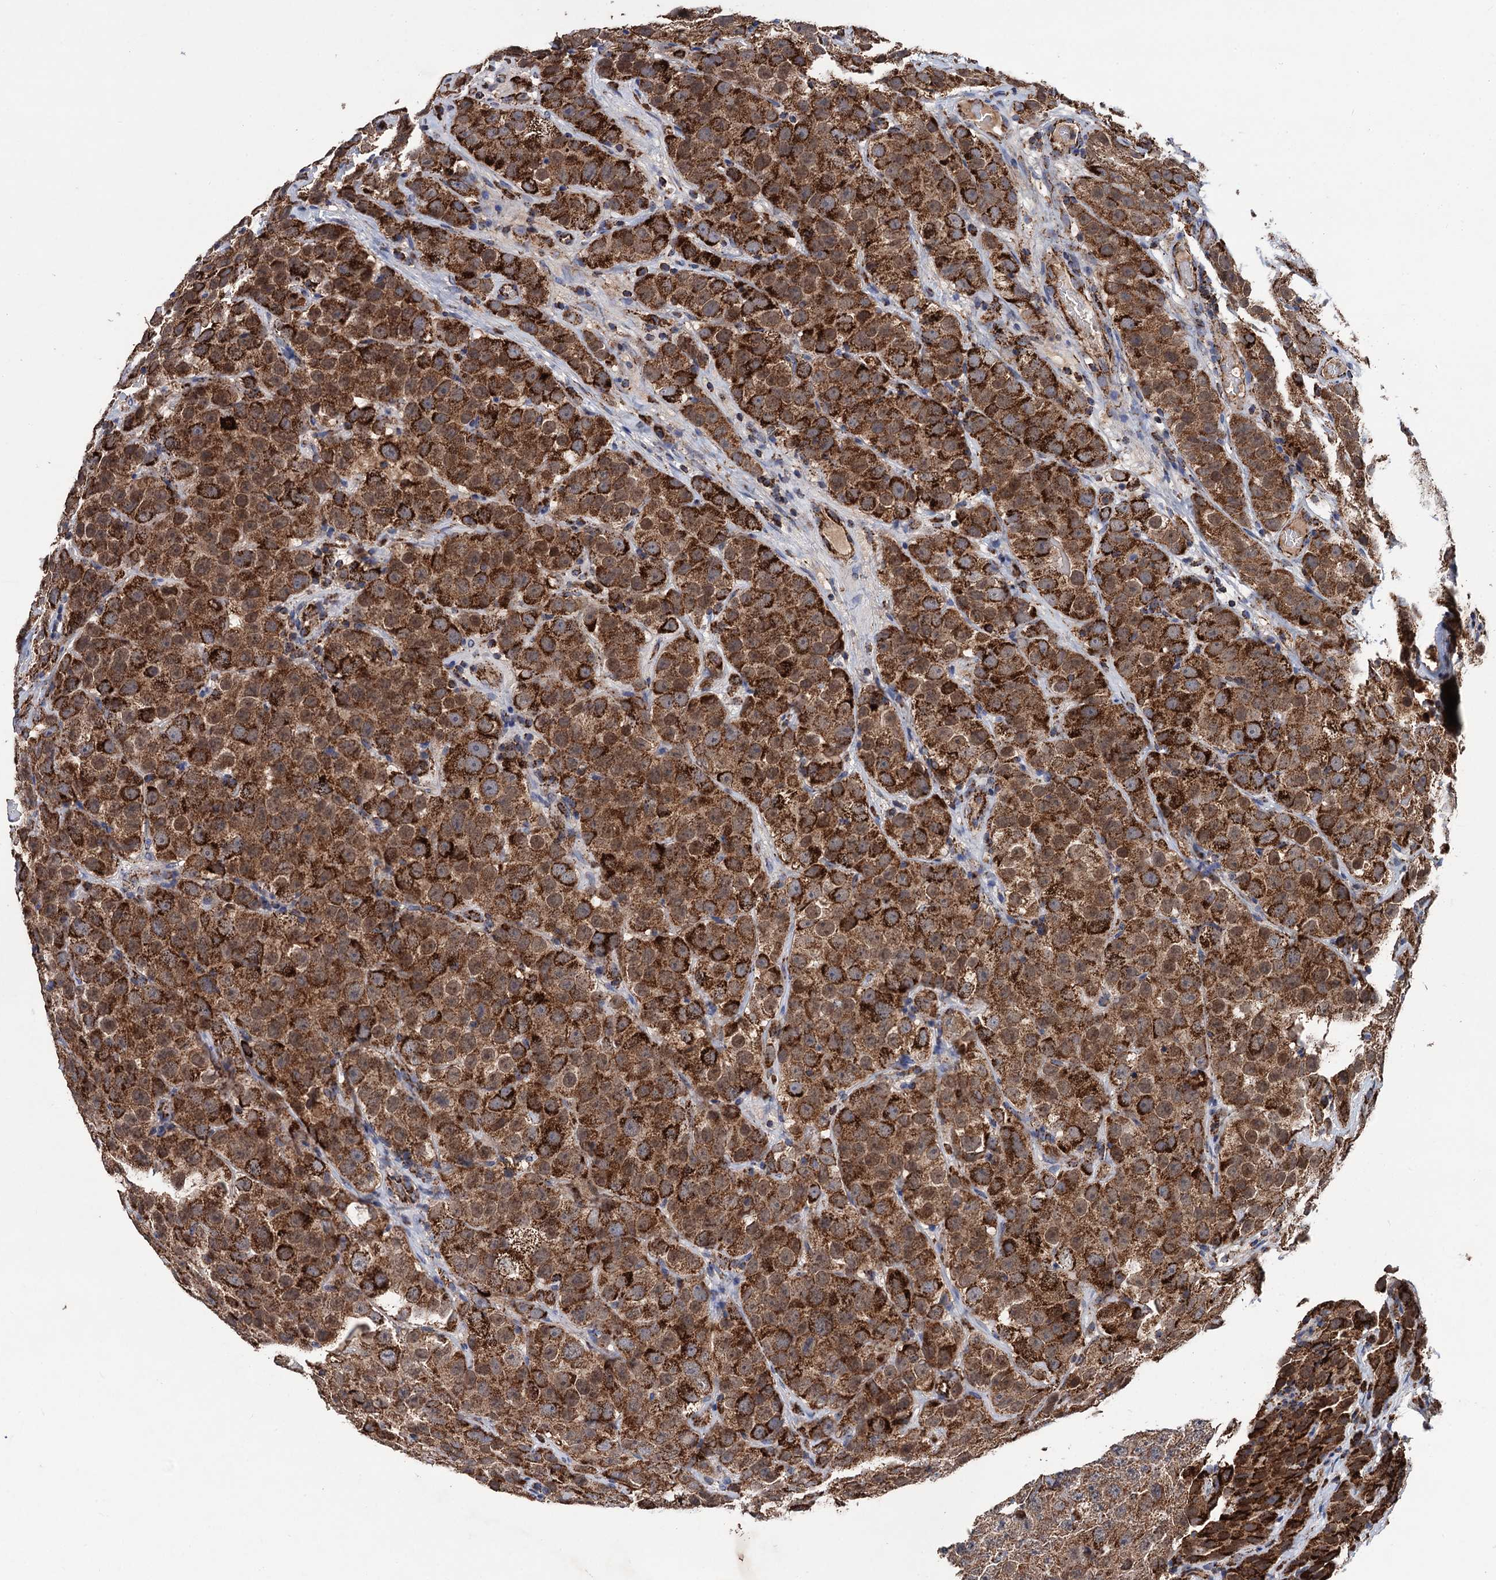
{"staining": {"intensity": "strong", "quantity": ">75%", "location": "cytoplasmic/membranous"}, "tissue": "testis cancer", "cell_type": "Tumor cells", "image_type": "cancer", "snomed": [{"axis": "morphology", "description": "Seminoma, NOS"}, {"axis": "topography", "description": "Testis"}], "caption": "A micrograph of testis cancer (seminoma) stained for a protein reveals strong cytoplasmic/membranous brown staining in tumor cells.", "gene": "DGLUCY", "patient": {"sex": "male", "age": 28}}